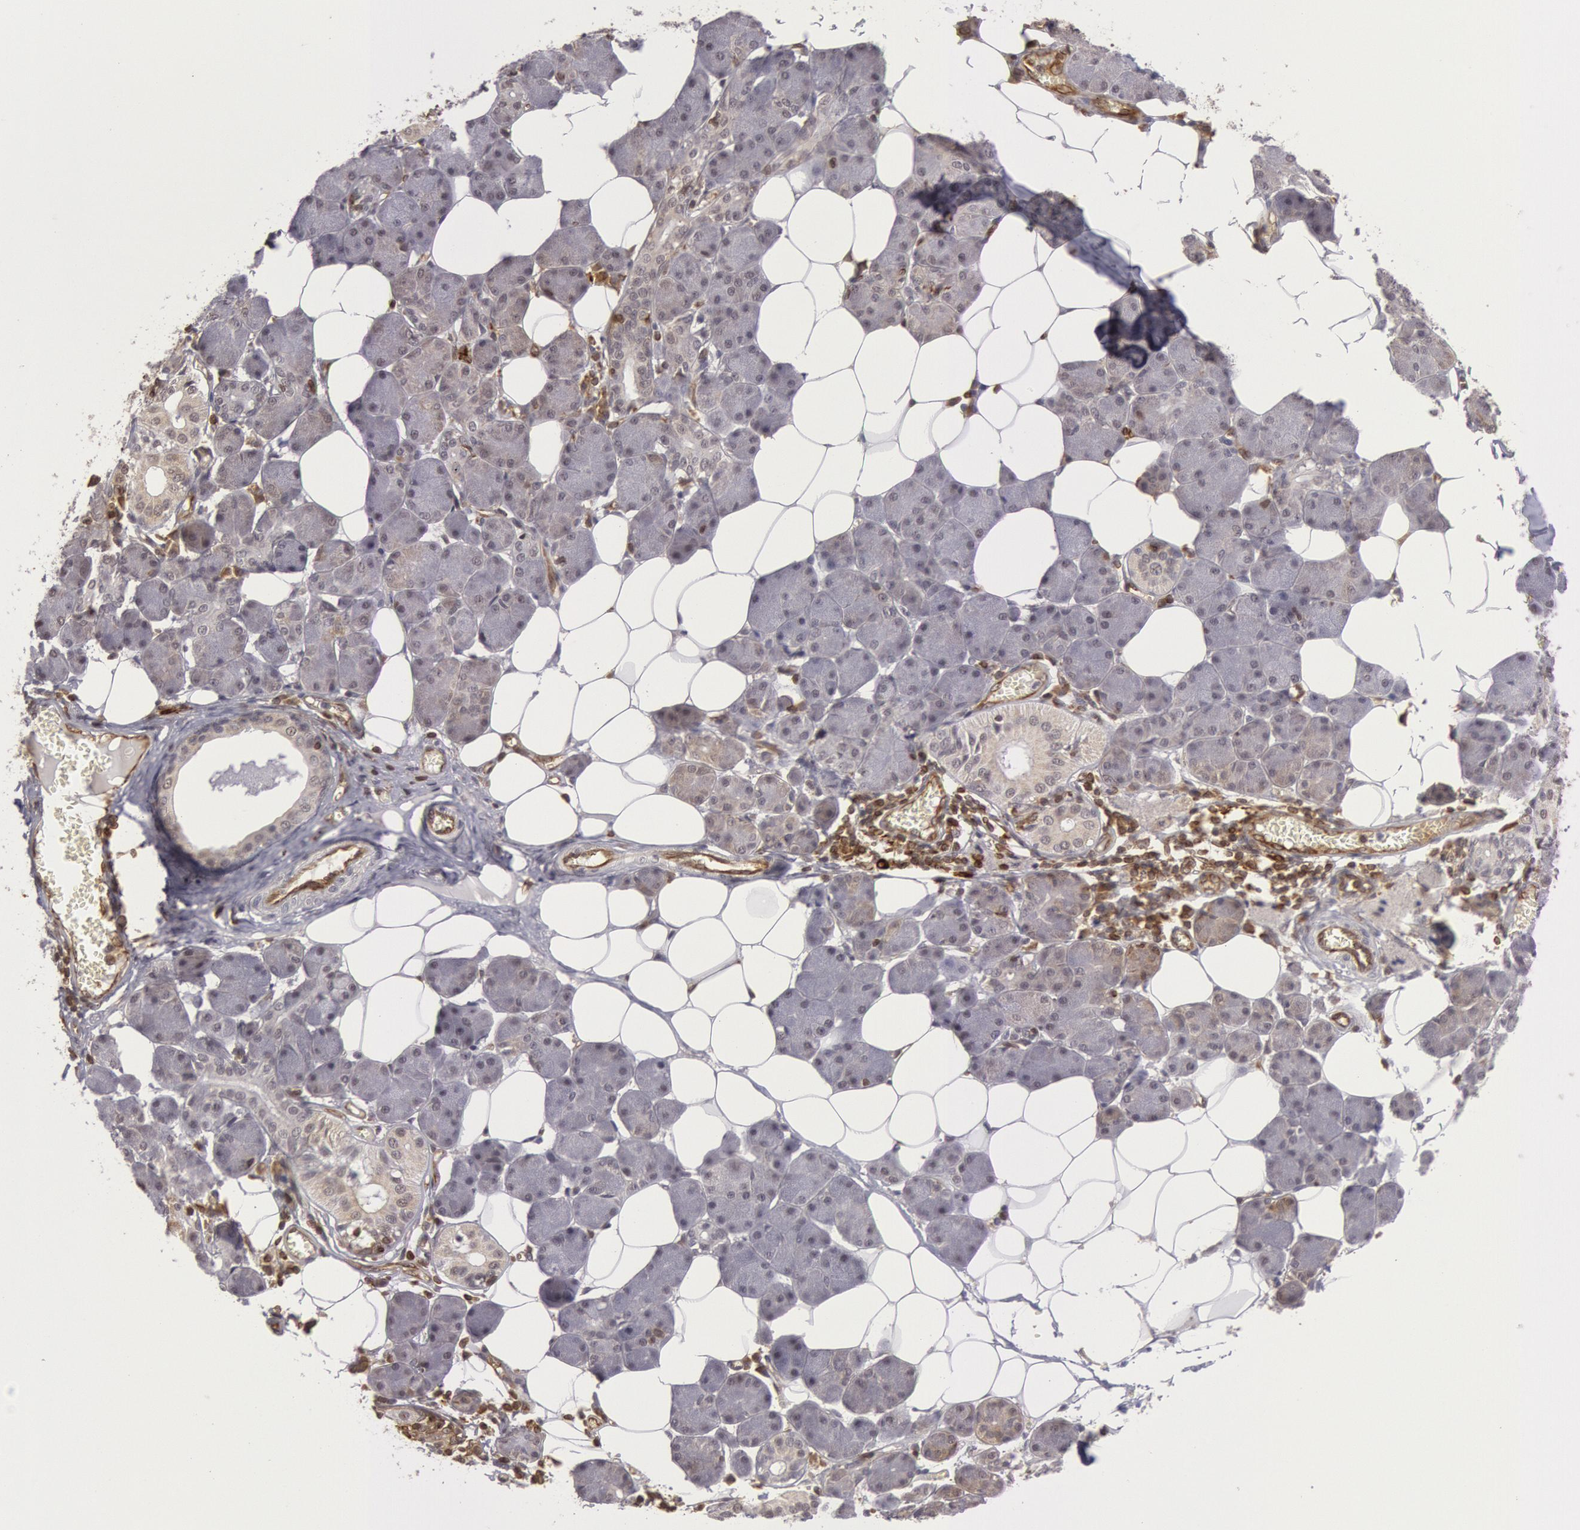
{"staining": {"intensity": "negative", "quantity": "none", "location": "none"}, "tissue": "salivary gland", "cell_type": "Glandular cells", "image_type": "normal", "snomed": [{"axis": "morphology", "description": "Normal tissue, NOS"}, {"axis": "morphology", "description": "Adenoma, NOS"}, {"axis": "topography", "description": "Salivary gland"}], "caption": "Glandular cells show no significant expression in benign salivary gland.", "gene": "ENSG00000250264", "patient": {"sex": "female", "age": 32}}